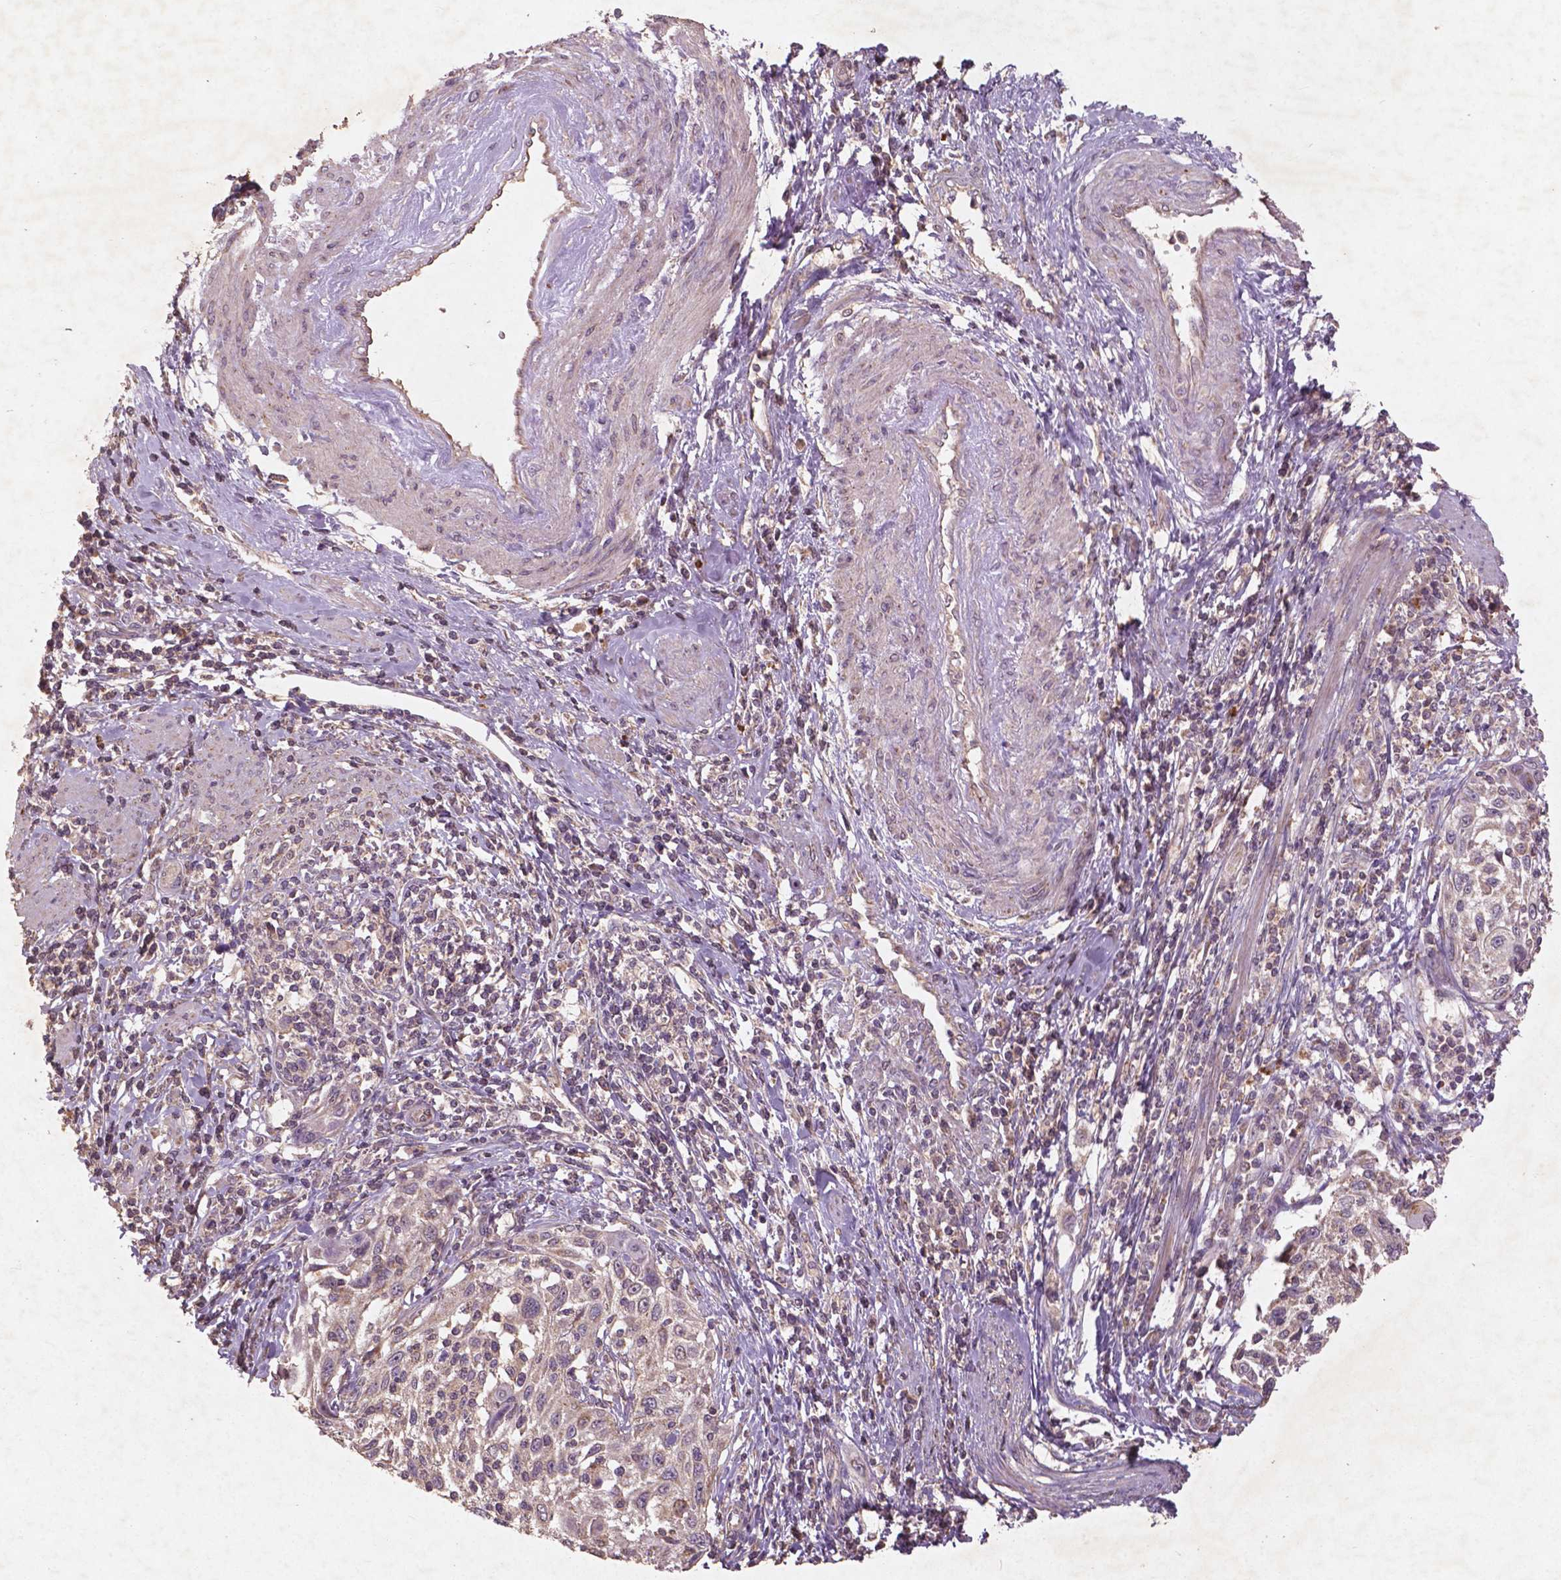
{"staining": {"intensity": "moderate", "quantity": "<25%", "location": "cytoplasmic/membranous"}, "tissue": "cervical cancer", "cell_type": "Tumor cells", "image_type": "cancer", "snomed": [{"axis": "morphology", "description": "Squamous cell carcinoma, NOS"}, {"axis": "topography", "description": "Cervix"}], "caption": "Immunohistochemical staining of cervical squamous cell carcinoma exhibits moderate cytoplasmic/membranous protein expression in approximately <25% of tumor cells.", "gene": "ST6GALNAC5", "patient": {"sex": "female", "age": 70}}